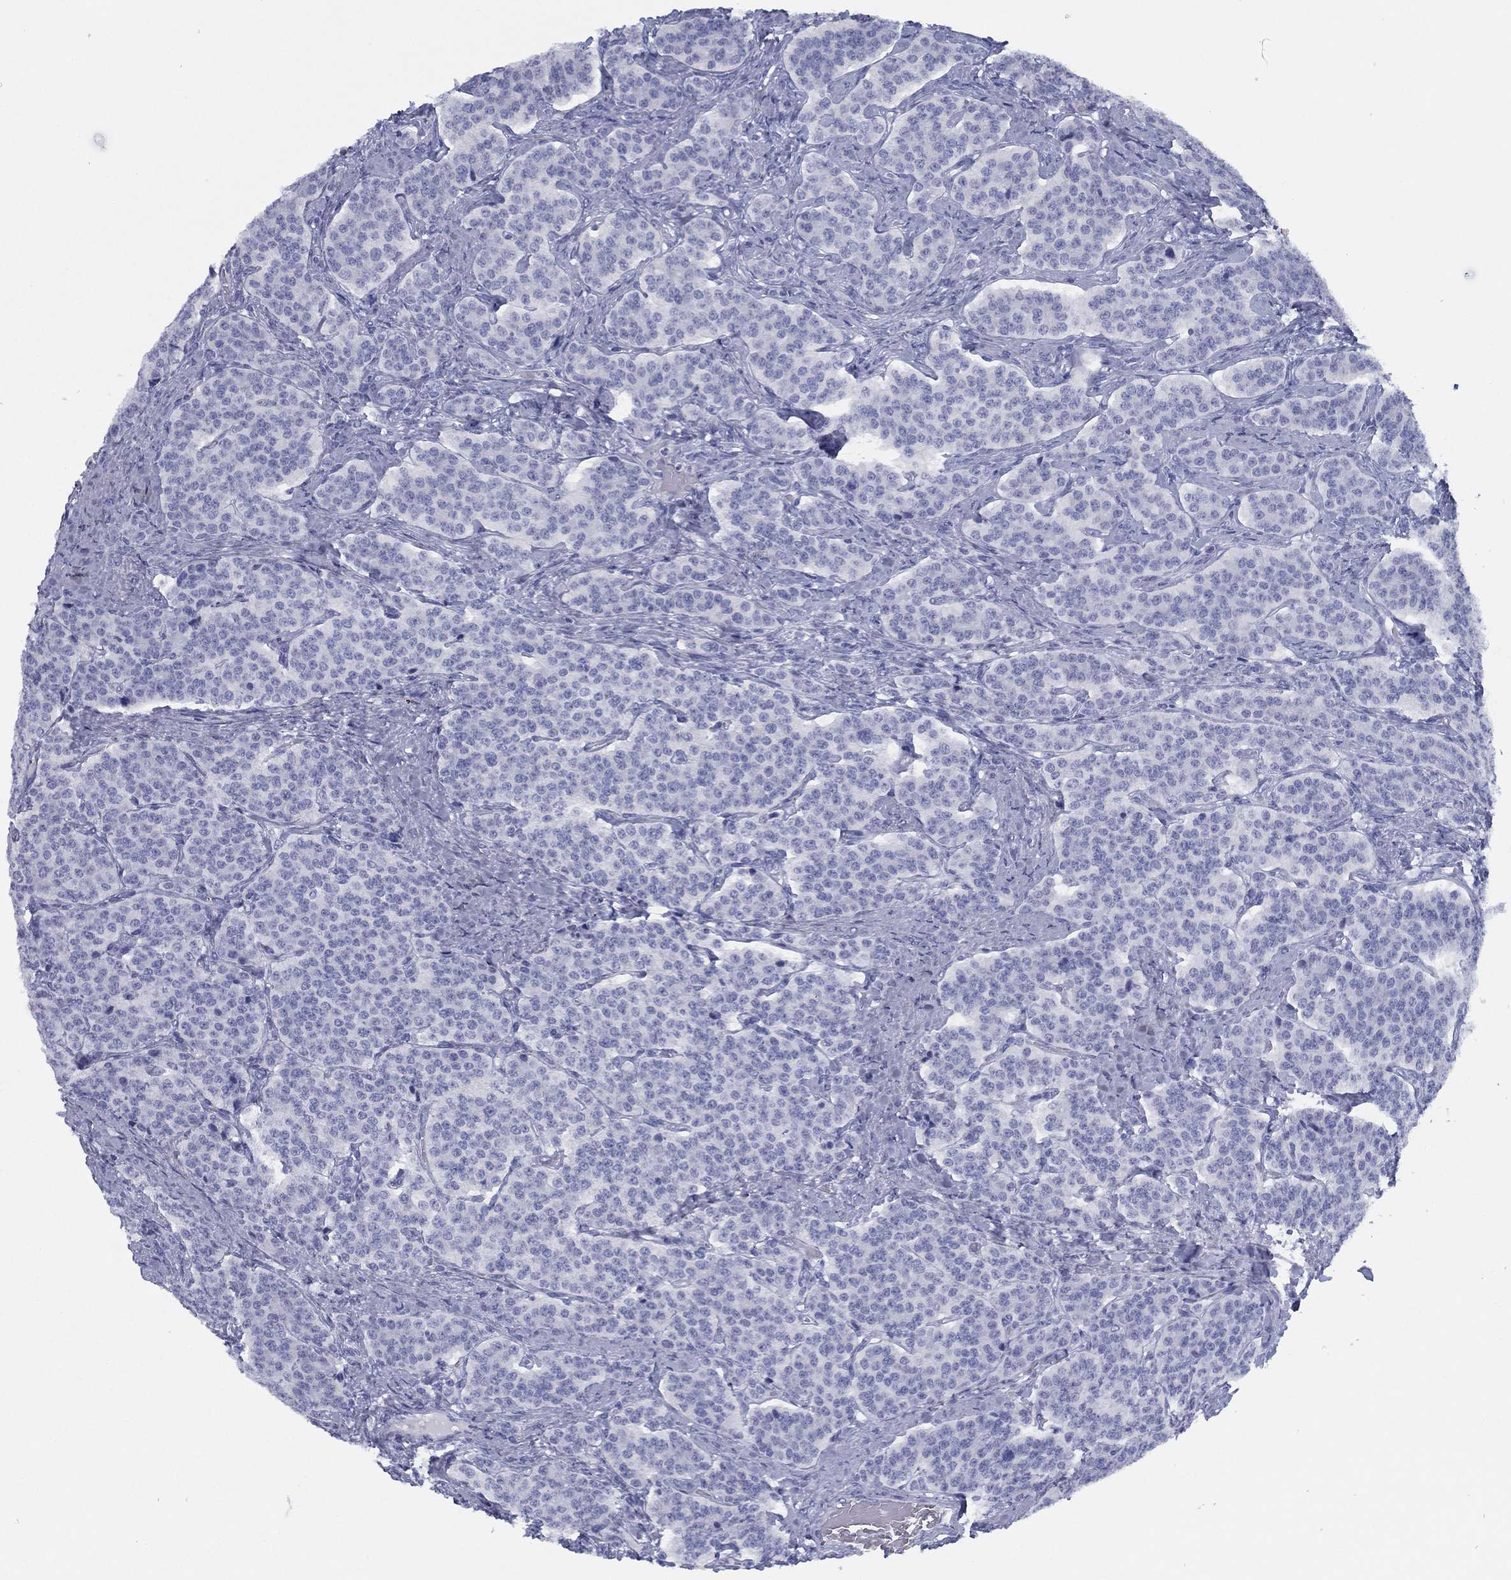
{"staining": {"intensity": "negative", "quantity": "none", "location": "none"}, "tissue": "carcinoid", "cell_type": "Tumor cells", "image_type": "cancer", "snomed": [{"axis": "morphology", "description": "Carcinoid, malignant, NOS"}, {"axis": "topography", "description": "Small intestine"}], "caption": "Immunohistochemistry histopathology image of human carcinoid (malignant) stained for a protein (brown), which exhibits no positivity in tumor cells.", "gene": "TMEM252", "patient": {"sex": "female", "age": 58}}